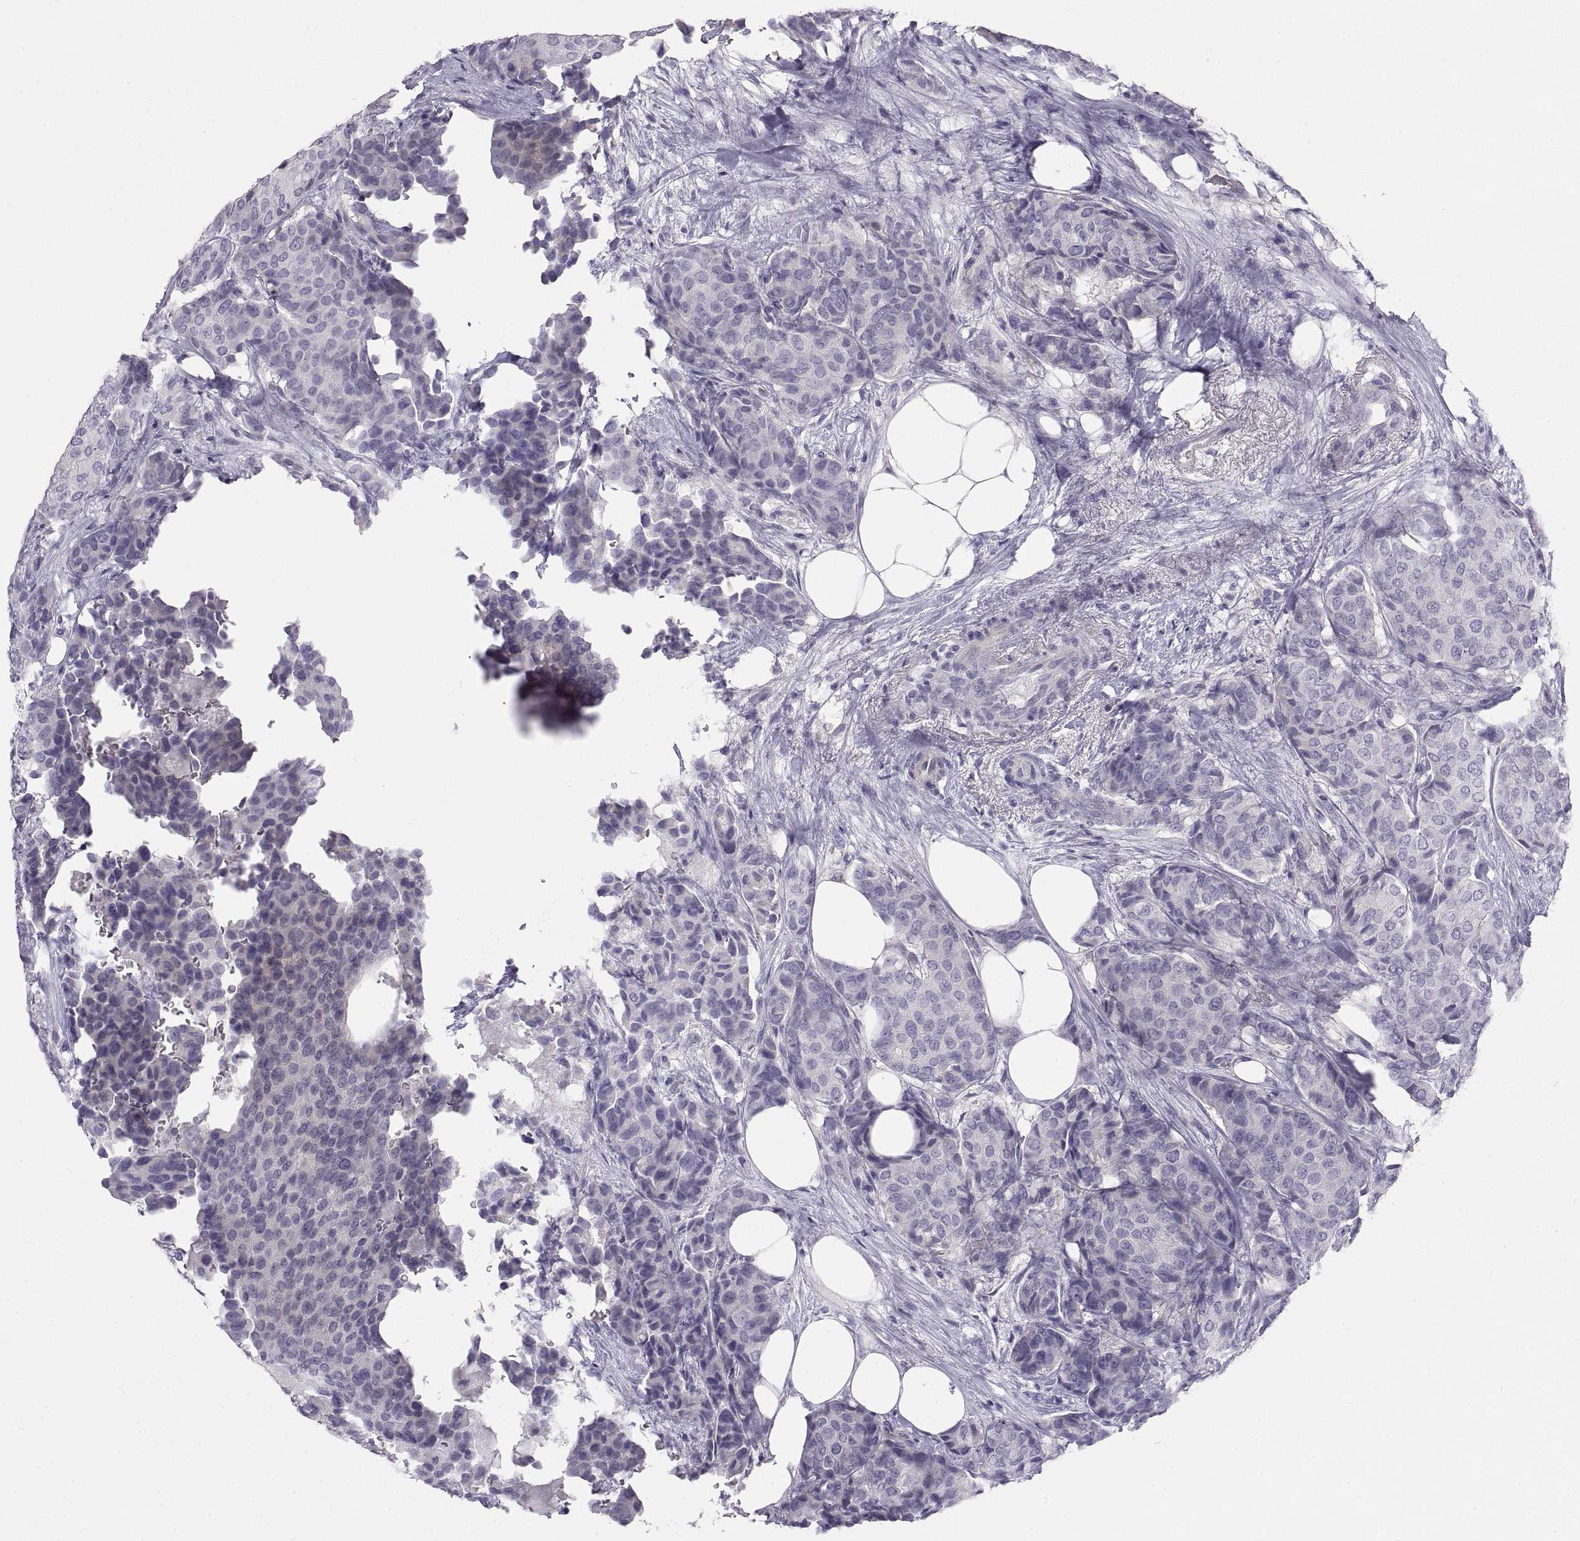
{"staining": {"intensity": "negative", "quantity": "none", "location": "none"}, "tissue": "breast cancer", "cell_type": "Tumor cells", "image_type": "cancer", "snomed": [{"axis": "morphology", "description": "Duct carcinoma"}, {"axis": "topography", "description": "Breast"}], "caption": "Tumor cells are negative for protein expression in human breast cancer (invasive ductal carcinoma). (DAB immunohistochemistry, high magnification).", "gene": "CRYBB3", "patient": {"sex": "female", "age": 75}}